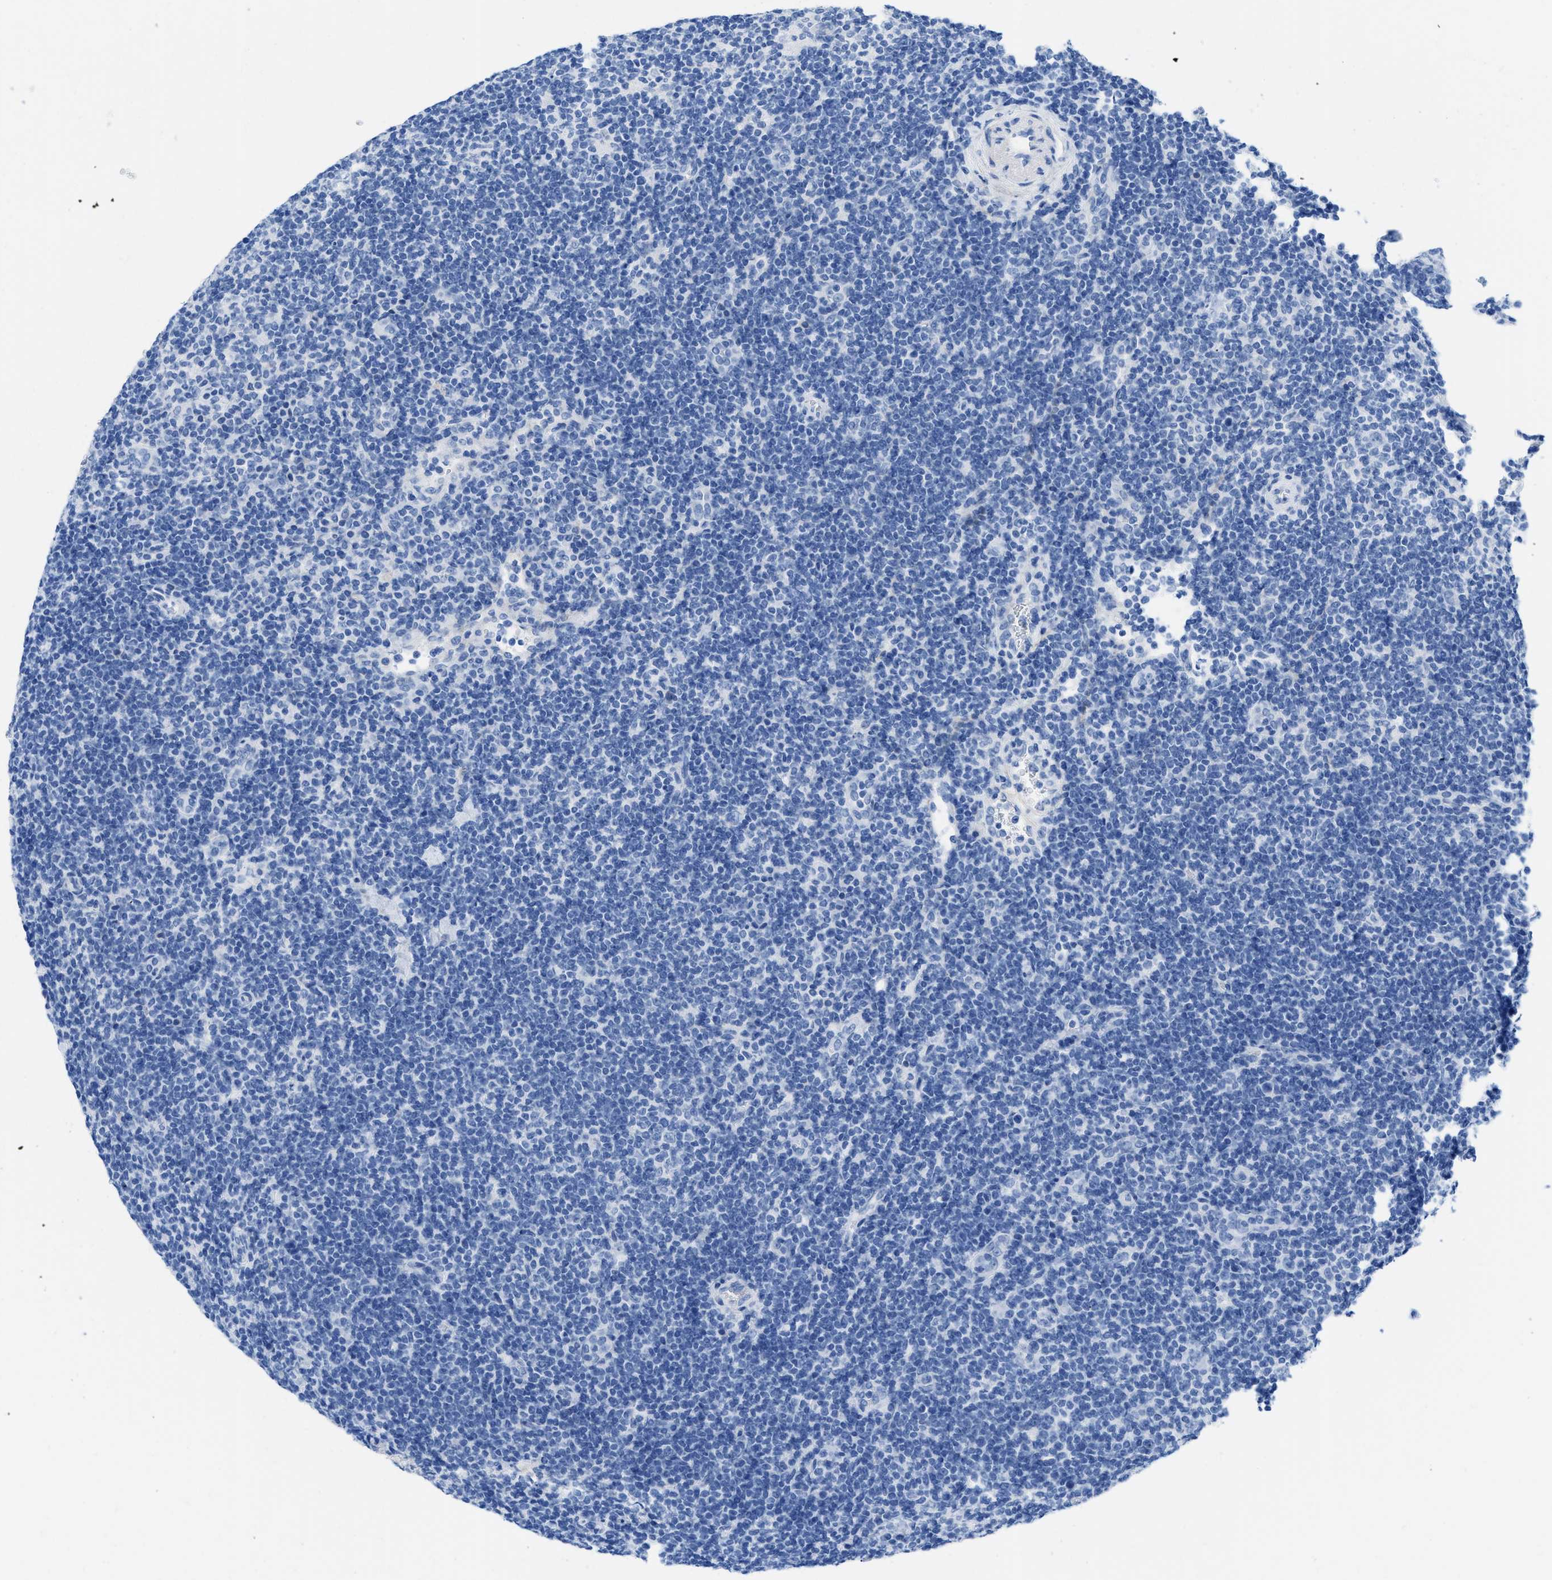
{"staining": {"intensity": "negative", "quantity": "none", "location": "none"}, "tissue": "lymphoma", "cell_type": "Tumor cells", "image_type": "cancer", "snomed": [{"axis": "morphology", "description": "Hodgkin's disease, NOS"}, {"axis": "topography", "description": "Lymph node"}], "caption": "Immunohistochemistry (IHC) of human Hodgkin's disease reveals no positivity in tumor cells. (IHC, brightfield microscopy, high magnification).", "gene": "COL3A1", "patient": {"sex": "female", "age": 57}}